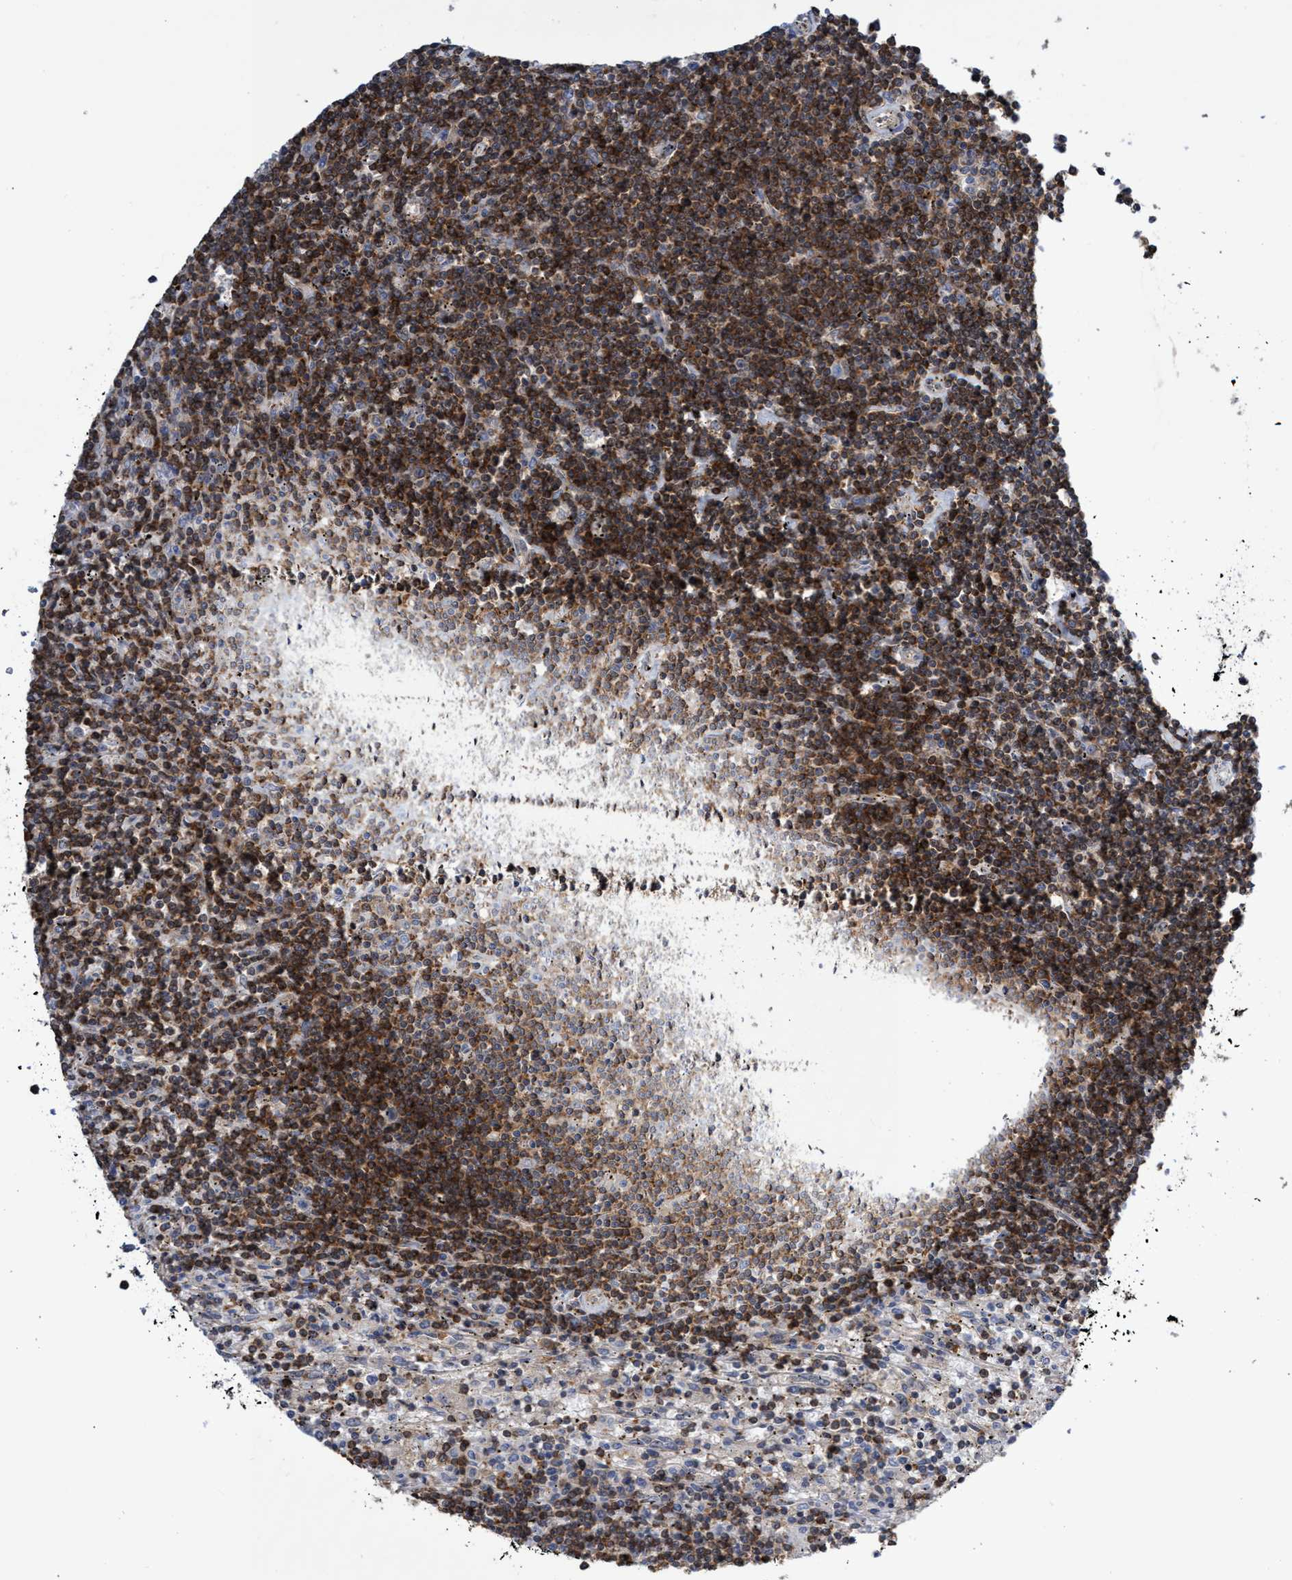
{"staining": {"intensity": "strong", "quantity": ">75%", "location": "cytoplasmic/membranous"}, "tissue": "lymphoma", "cell_type": "Tumor cells", "image_type": "cancer", "snomed": [{"axis": "morphology", "description": "Malignant lymphoma, non-Hodgkin's type, Low grade"}, {"axis": "topography", "description": "Spleen"}], "caption": "IHC of malignant lymphoma, non-Hodgkin's type (low-grade) exhibits high levels of strong cytoplasmic/membranous staining in approximately >75% of tumor cells.", "gene": "CRYZ", "patient": {"sex": "male", "age": 76}}